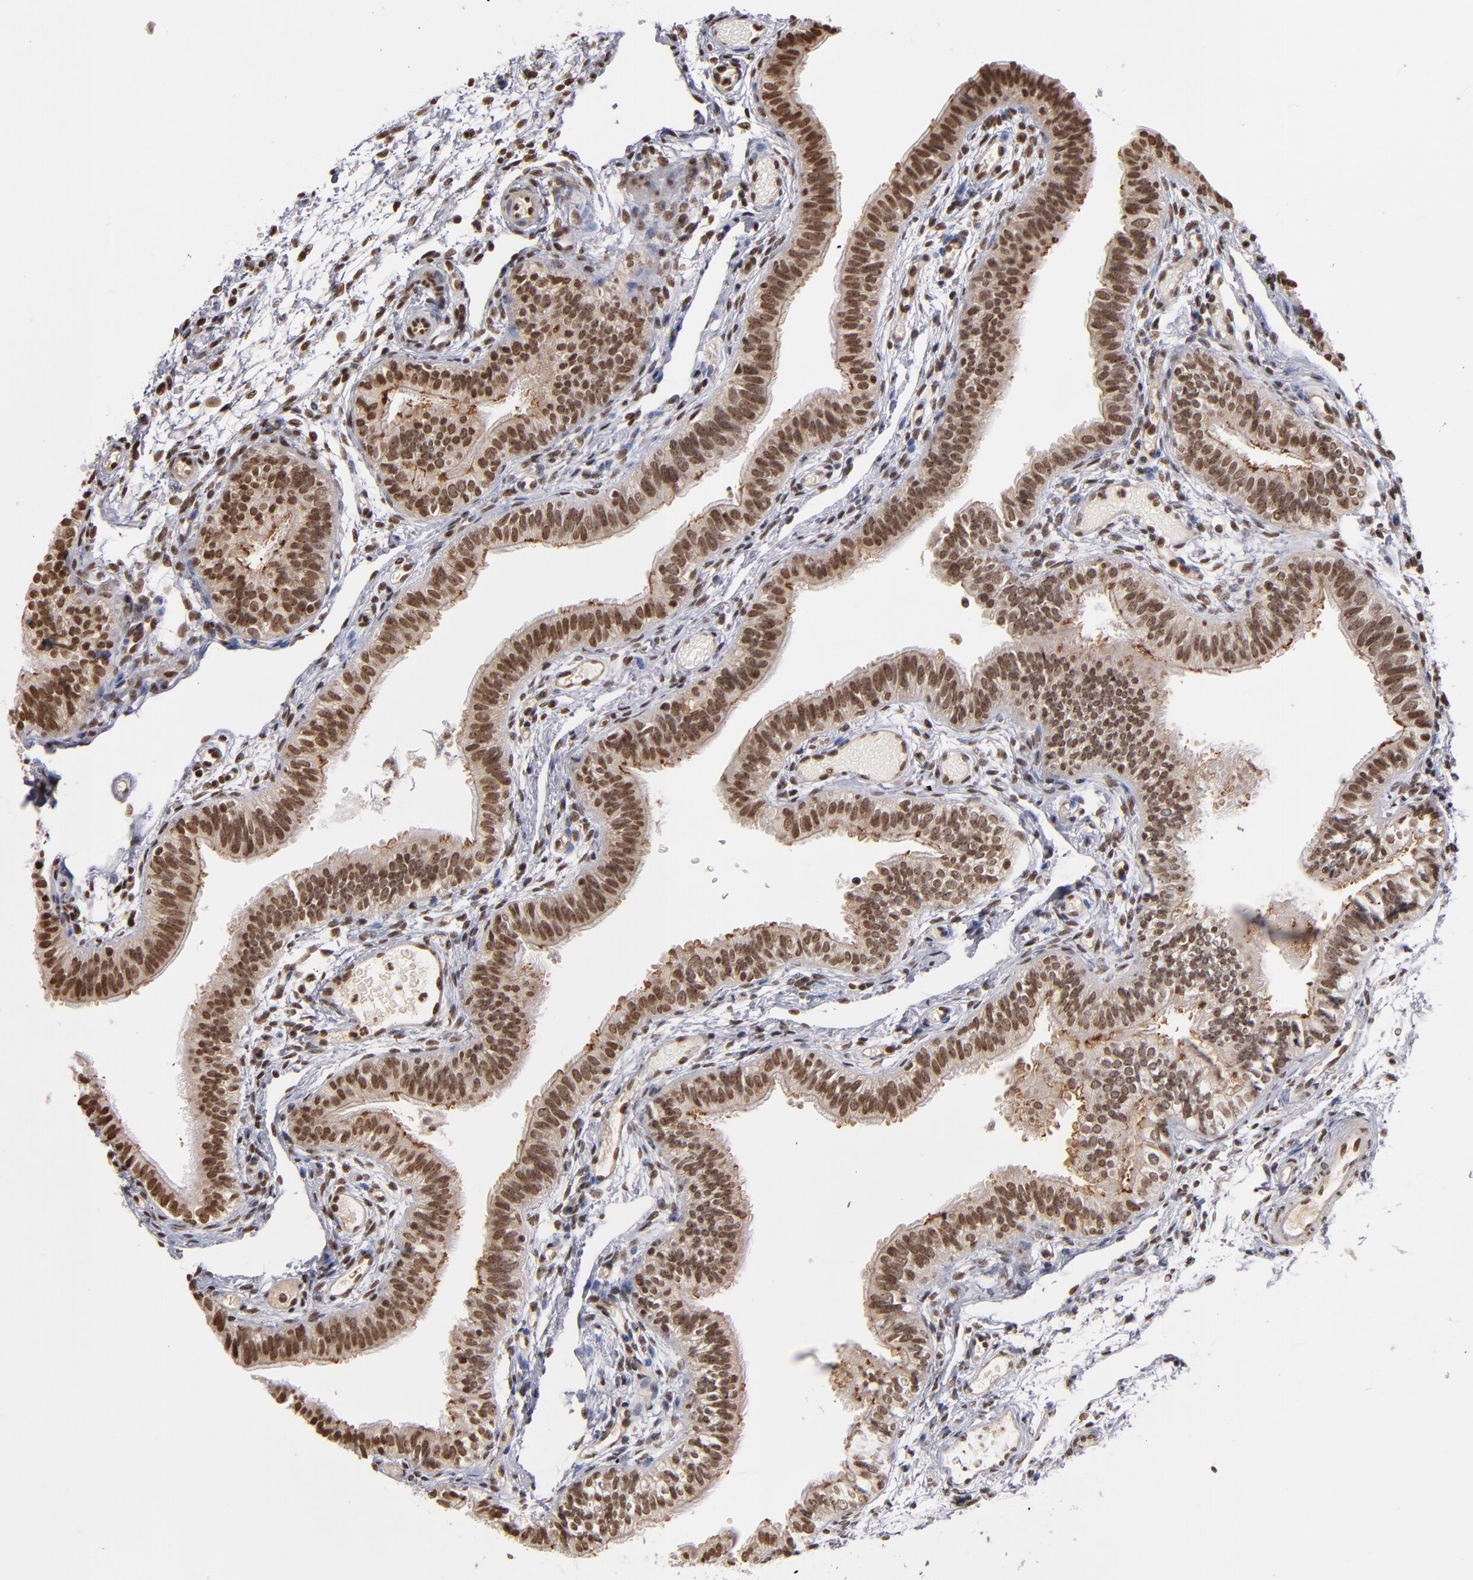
{"staining": {"intensity": "moderate", "quantity": ">75%", "location": "nuclear"}, "tissue": "fallopian tube", "cell_type": "Glandular cells", "image_type": "normal", "snomed": [{"axis": "morphology", "description": "Normal tissue, NOS"}, {"axis": "morphology", "description": "Dermoid, NOS"}, {"axis": "topography", "description": "Fallopian tube"}], "caption": "Benign fallopian tube reveals moderate nuclear expression in about >75% of glandular cells.", "gene": "ABL2", "patient": {"sex": "female", "age": 33}}